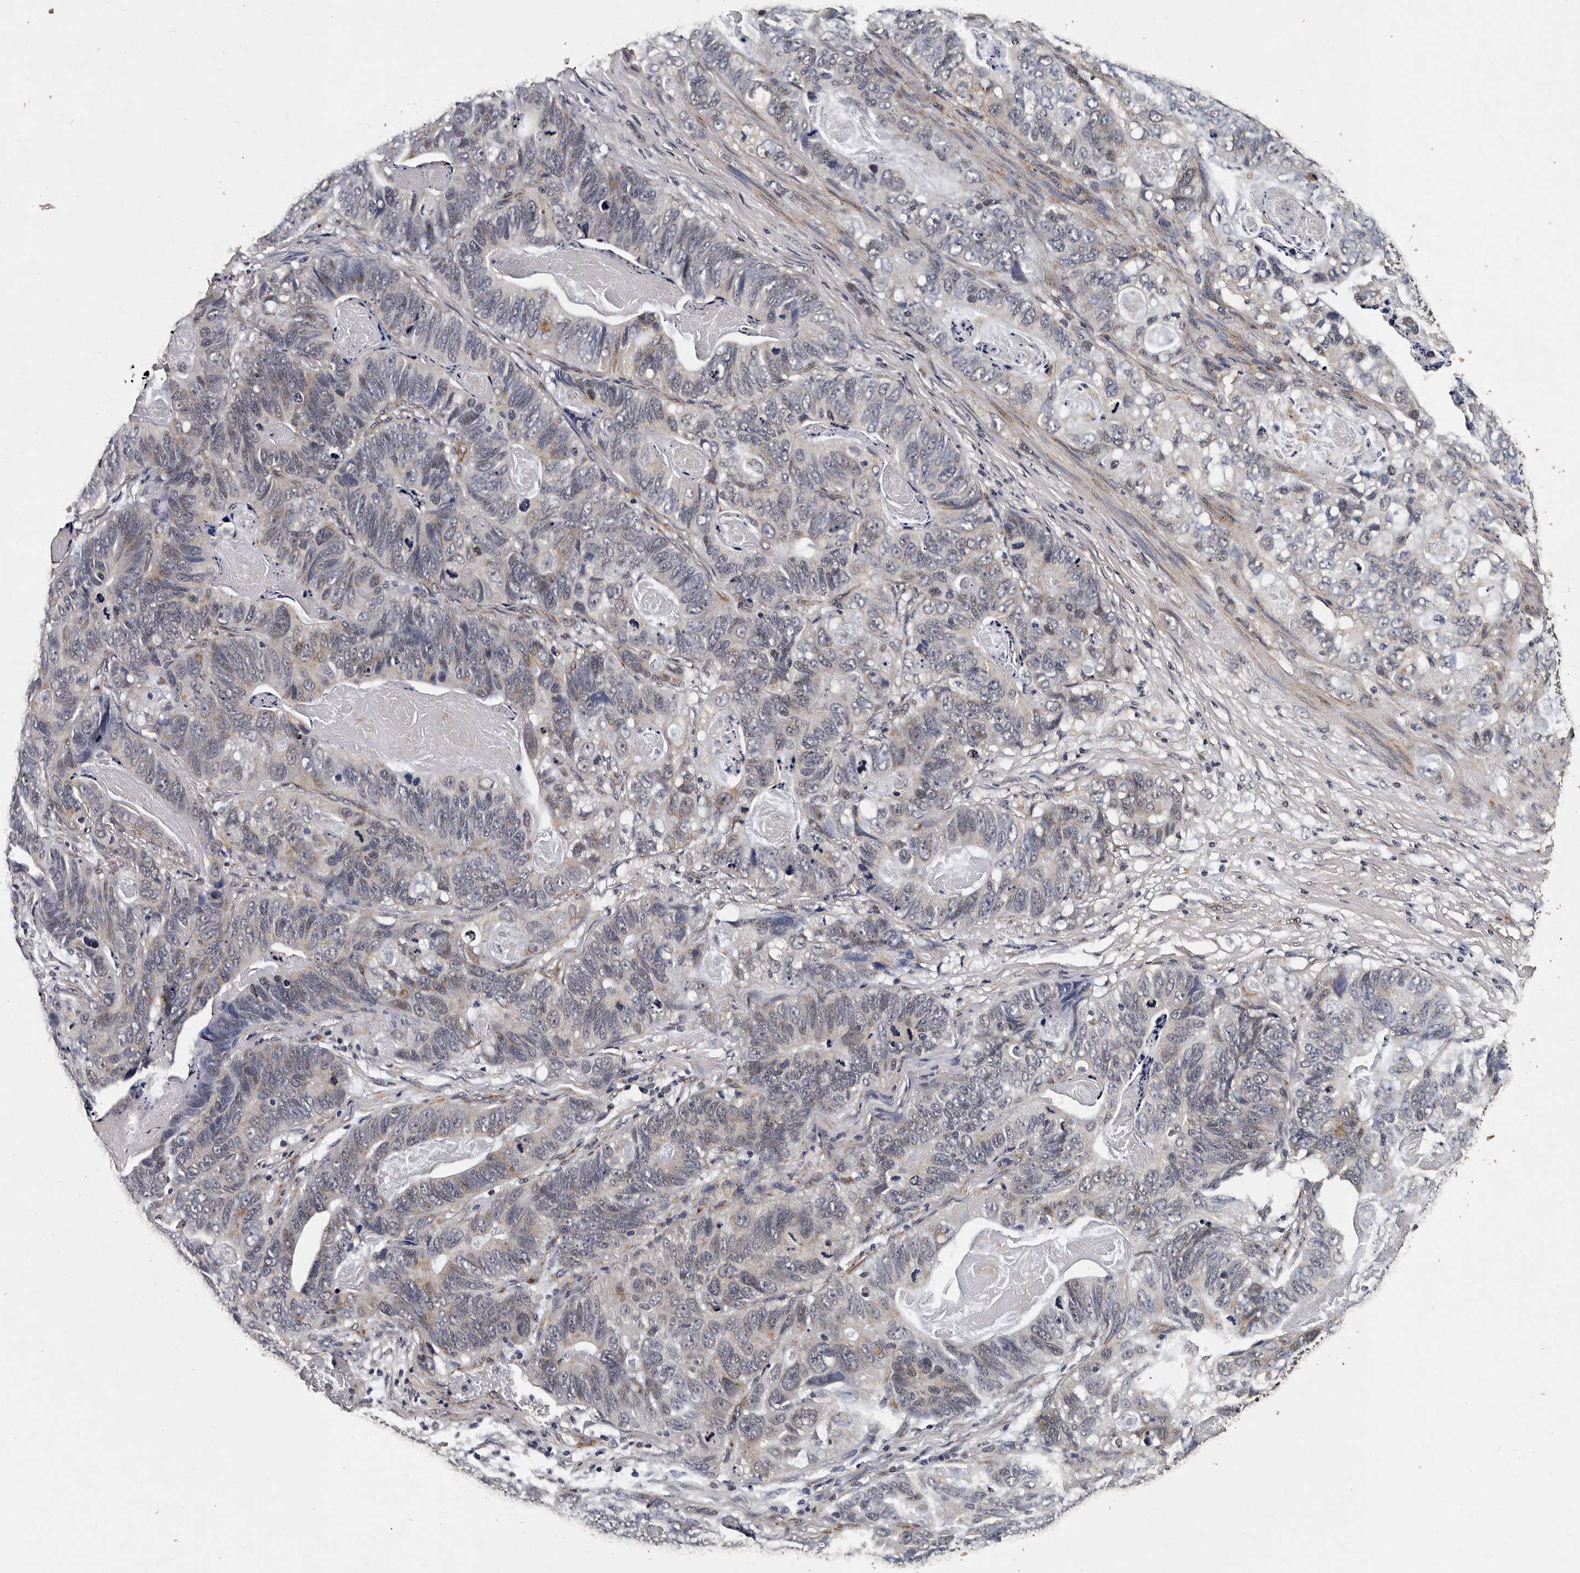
{"staining": {"intensity": "negative", "quantity": "none", "location": "none"}, "tissue": "stomach cancer", "cell_type": "Tumor cells", "image_type": "cancer", "snomed": [{"axis": "morphology", "description": "Normal tissue, NOS"}, {"axis": "morphology", "description": "Adenocarcinoma, NOS"}, {"axis": "topography", "description": "Stomach"}], "caption": "DAB immunohistochemical staining of human stomach cancer displays no significant staining in tumor cells.", "gene": "CPNE3", "patient": {"sex": "female", "age": 89}}